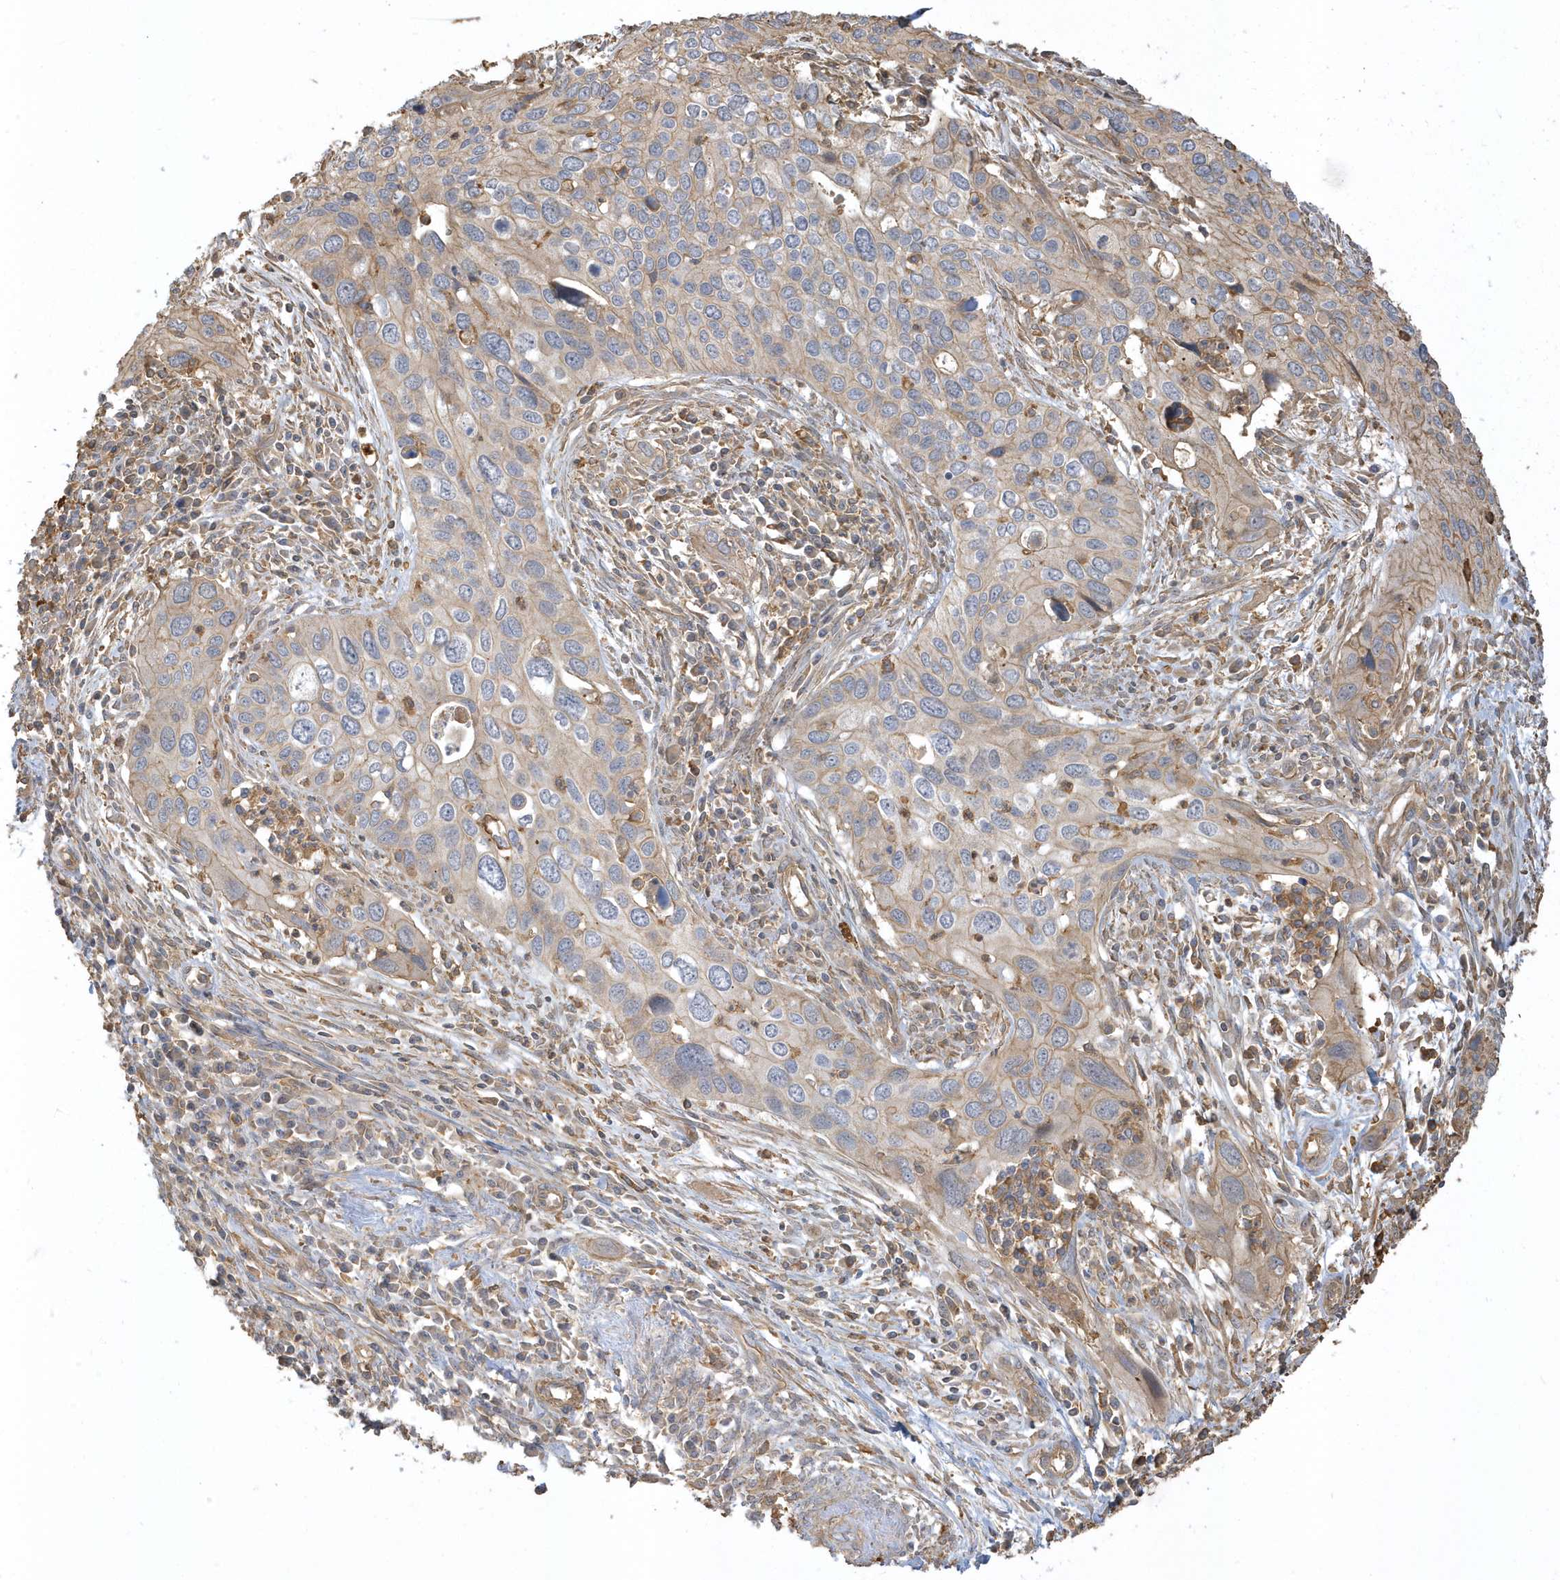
{"staining": {"intensity": "weak", "quantity": "25%-75%", "location": "cytoplasmic/membranous"}, "tissue": "cervical cancer", "cell_type": "Tumor cells", "image_type": "cancer", "snomed": [{"axis": "morphology", "description": "Squamous cell carcinoma, NOS"}, {"axis": "topography", "description": "Cervix"}], "caption": "Weak cytoplasmic/membranous expression is seen in about 25%-75% of tumor cells in cervical squamous cell carcinoma.", "gene": "ZBTB8A", "patient": {"sex": "female", "age": 55}}